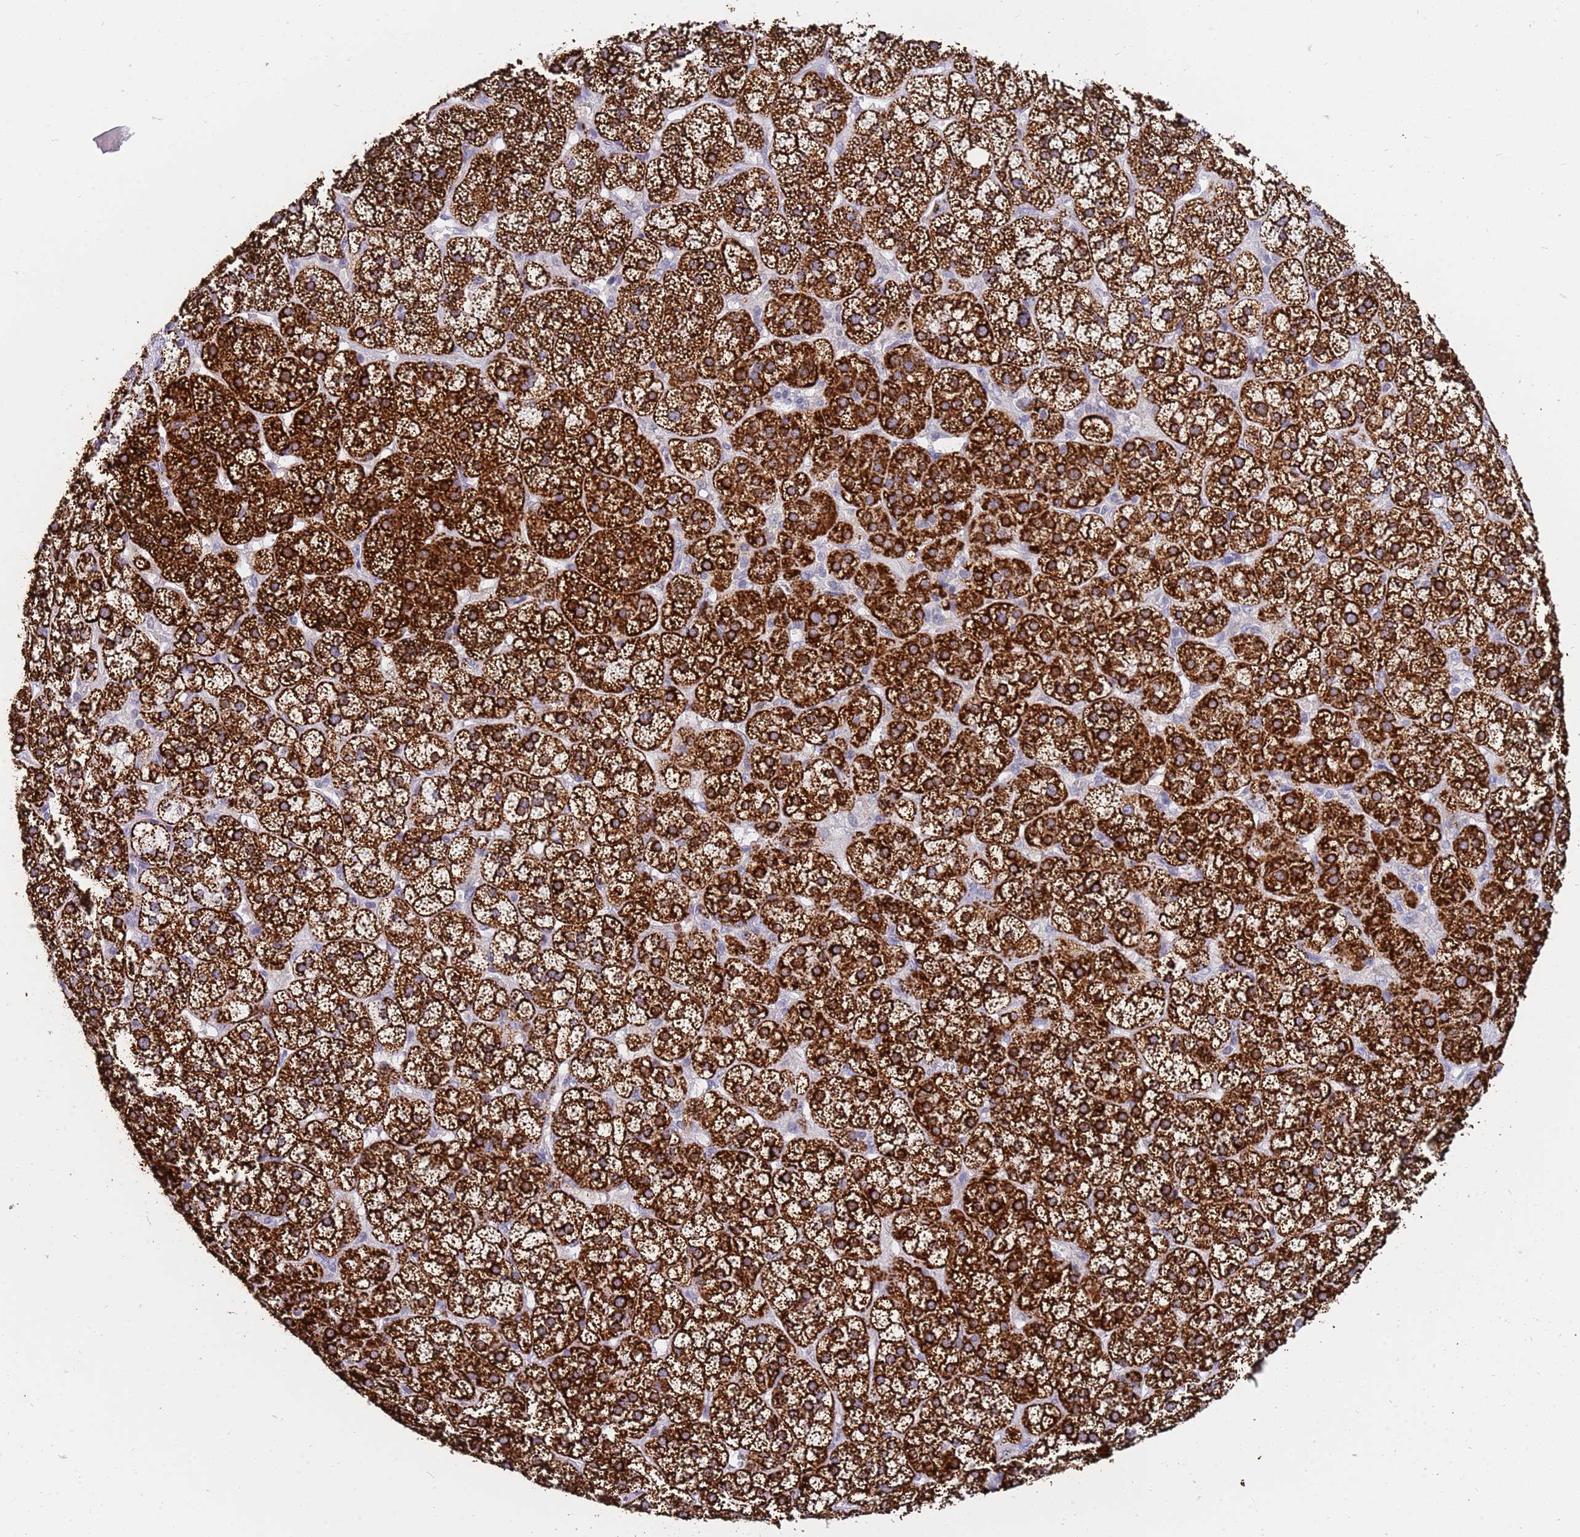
{"staining": {"intensity": "strong", "quantity": ">75%", "location": "cytoplasmic/membranous"}, "tissue": "adrenal gland", "cell_type": "Glandular cells", "image_type": "normal", "snomed": [{"axis": "morphology", "description": "Normal tissue, NOS"}, {"axis": "topography", "description": "Adrenal gland"}], "caption": "Immunohistochemistry image of normal adrenal gland: human adrenal gland stained using immunohistochemistry (IHC) exhibits high levels of strong protein expression localized specifically in the cytoplasmic/membranous of glandular cells, appearing as a cytoplasmic/membranous brown color.", "gene": "STK25", "patient": {"sex": "female", "age": 70}}